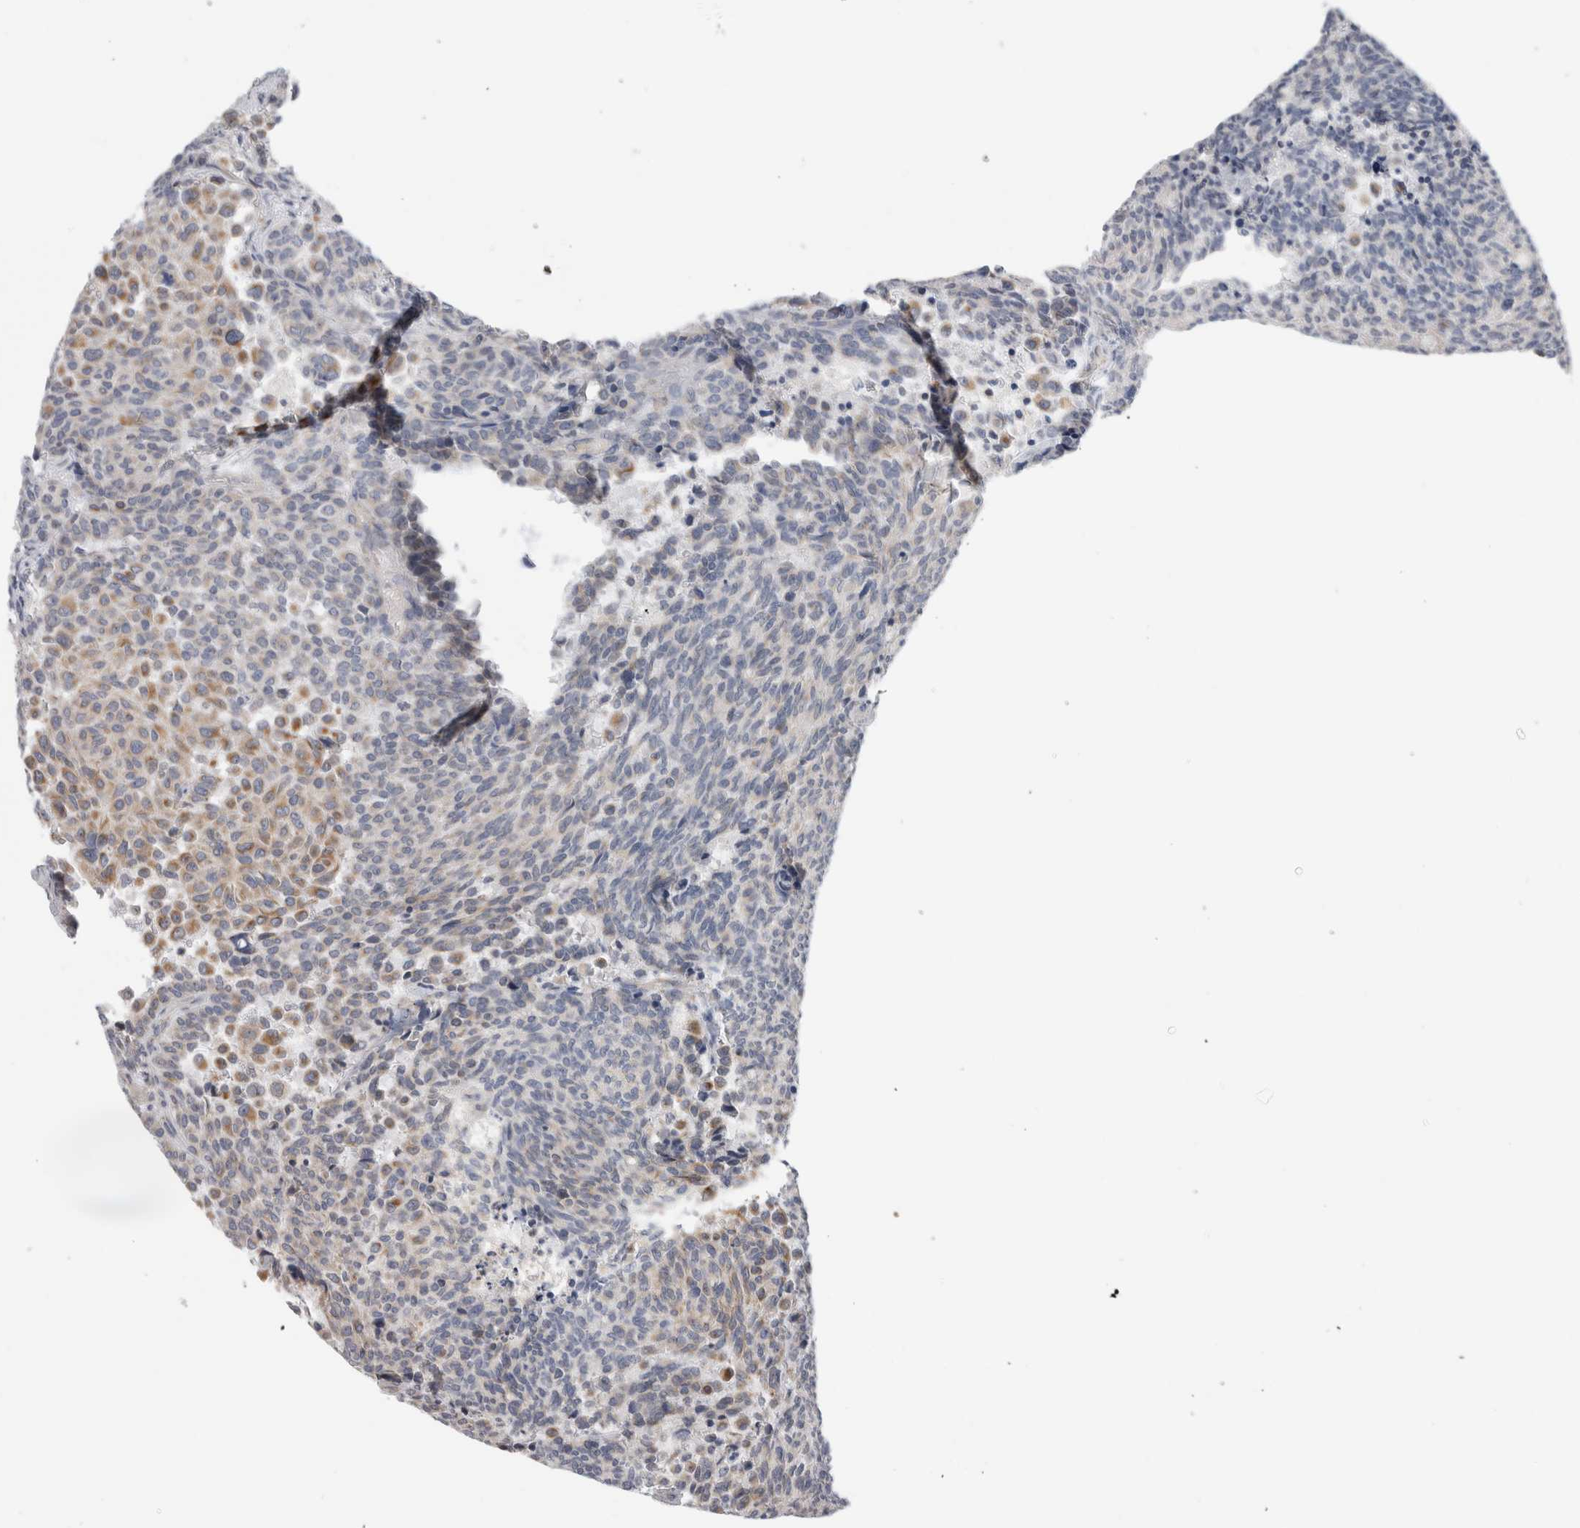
{"staining": {"intensity": "weak", "quantity": "<25%", "location": "cytoplasmic/membranous"}, "tissue": "carcinoid", "cell_type": "Tumor cells", "image_type": "cancer", "snomed": [{"axis": "morphology", "description": "Carcinoid, malignant, NOS"}, {"axis": "topography", "description": "Pancreas"}], "caption": "A micrograph of carcinoid stained for a protein demonstrates no brown staining in tumor cells. The staining is performed using DAB brown chromogen with nuclei counter-stained in using hematoxylin.", "gene": "SMAP2", "patient": {"sex": "female", "age": 54}}